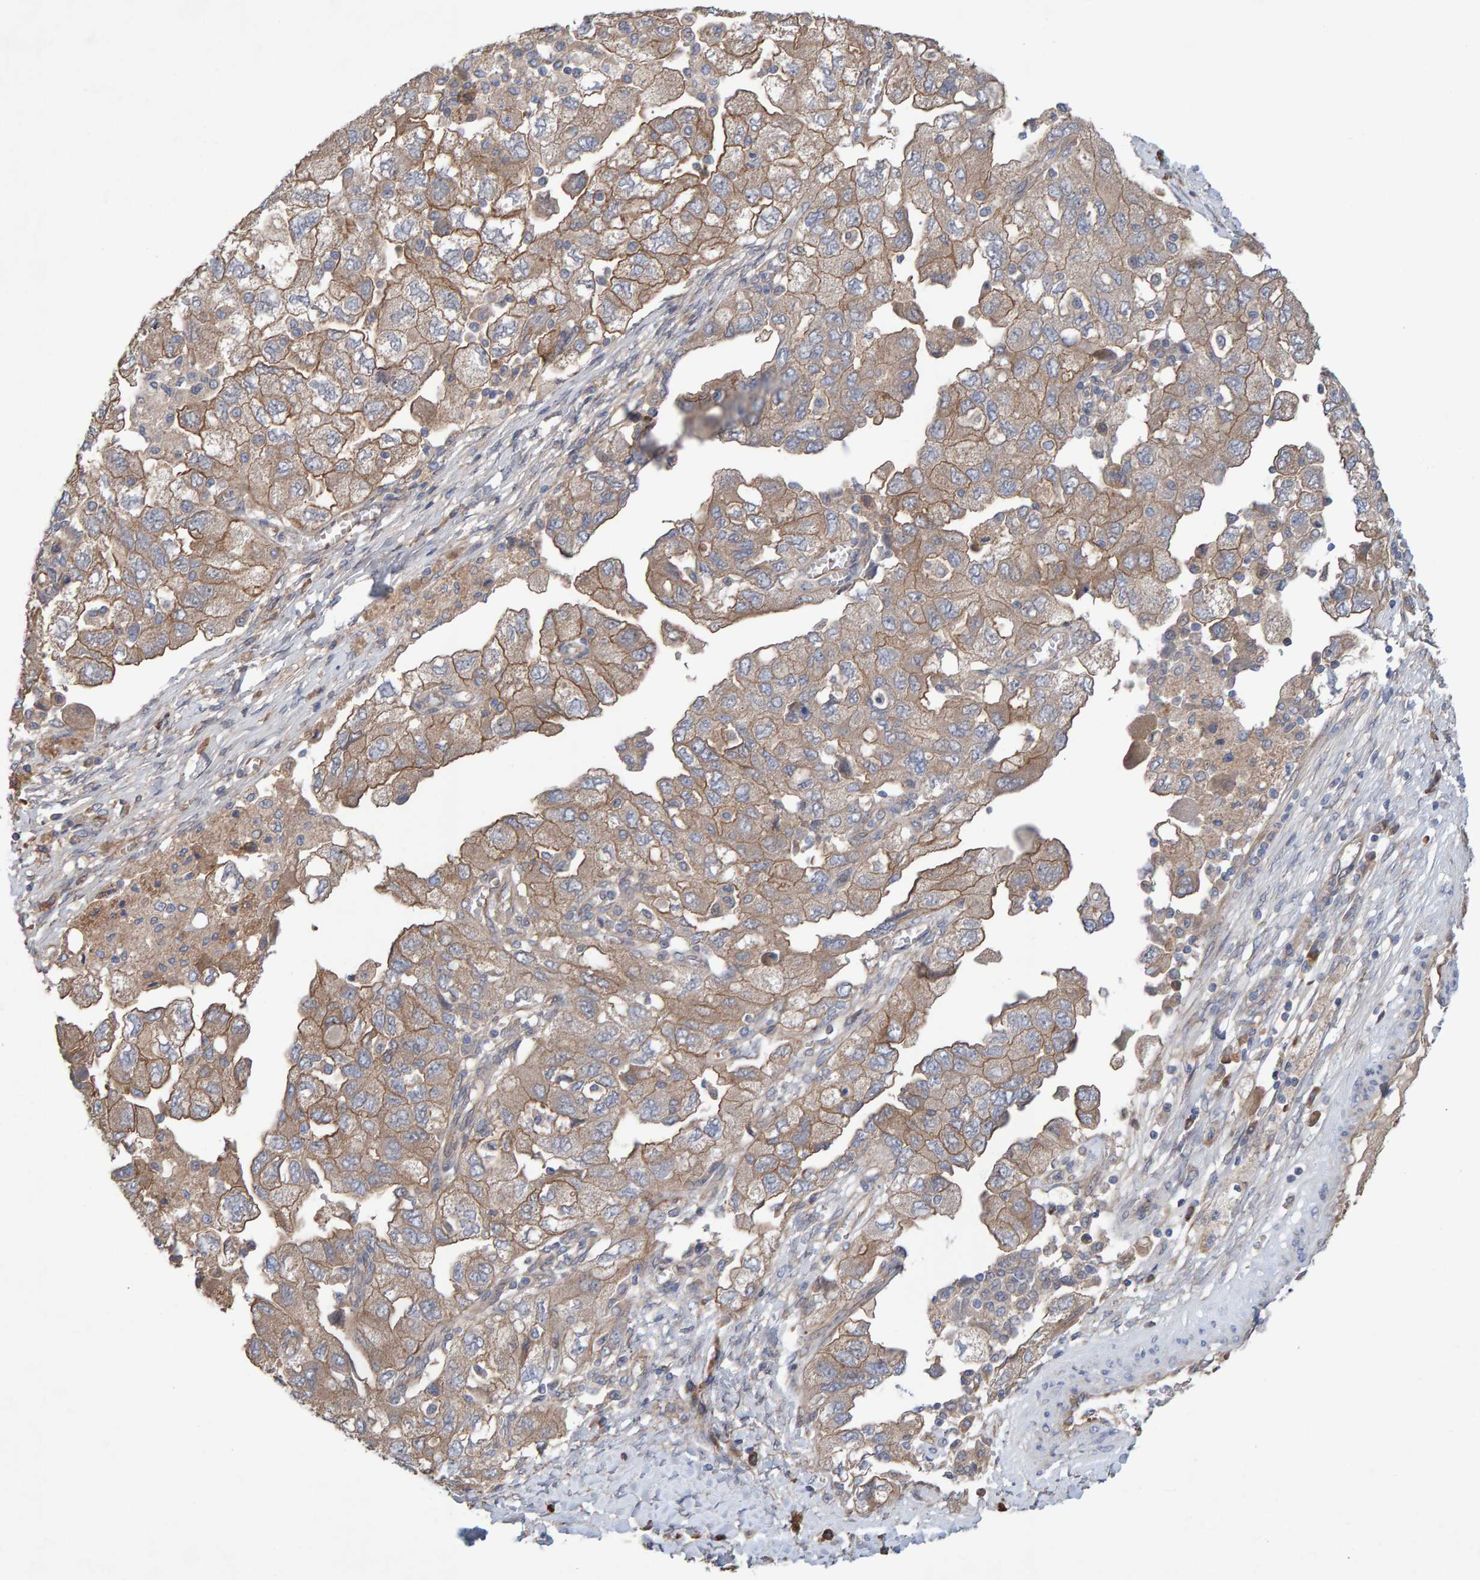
{"staining": {"intensity": "weak", "quantity": ">75%", "location": "cytoplasmic/membranous"}, "tissue": "ovarian cancer", "cell_type": "Tumor cells", "image_type": "cancer", "snomed": [{"axis": "morphology", "description": "Carcinoma, NOS"}, {"axis": "morphology", "description": "Cystadenocarcinoma, serous, NOS"}, {"axis": "topography", "description": "Ovary"}], "caption": "This is a histology image of immunohistochemistry (IHC) staining of ovarian carcinoma, which shows weak expression in the cytoplasmic/membranous of tumor cells.", "gene": "LRSAM1", "patient": {"sex": "female", "age": 69}}